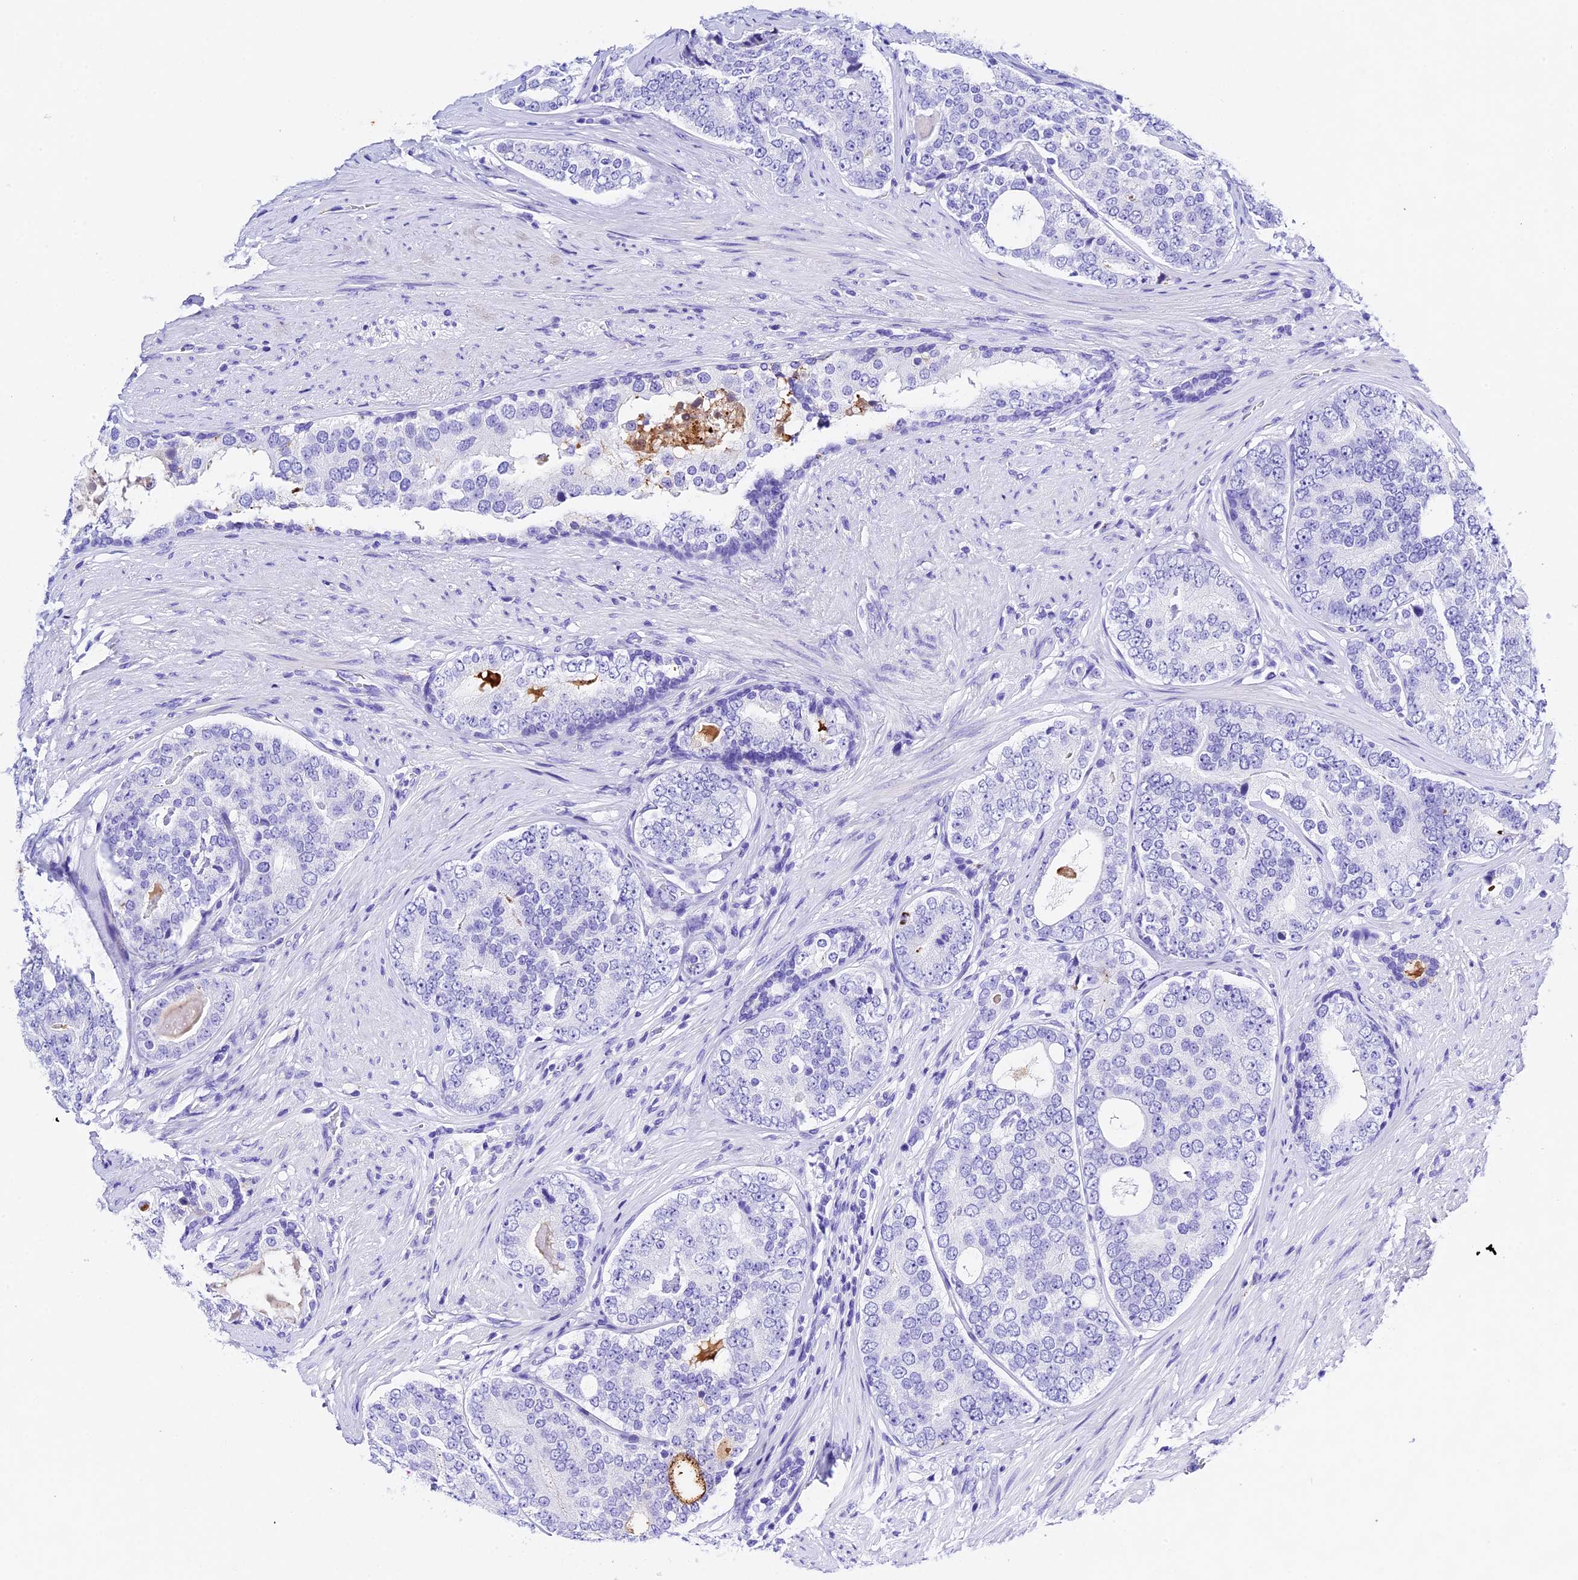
{"staining": {"intensity": "negative", "quantity": "none", "location": "none"}, "tissue": "prostate cancer", "cell_type": "Tumor cells", "image_type": "cancer", "snomed": [{"axis": "morphology", "description": "Adenocarcinoma, High grade"}, {"axis": "topography", "description": "Prostate"}], "caption": "Tumor cells show no significant expression in adenocarcinoma (high-grade) (prostate).", "gene": "PSG11", "patient": {"sex": "male", "age": 56}}